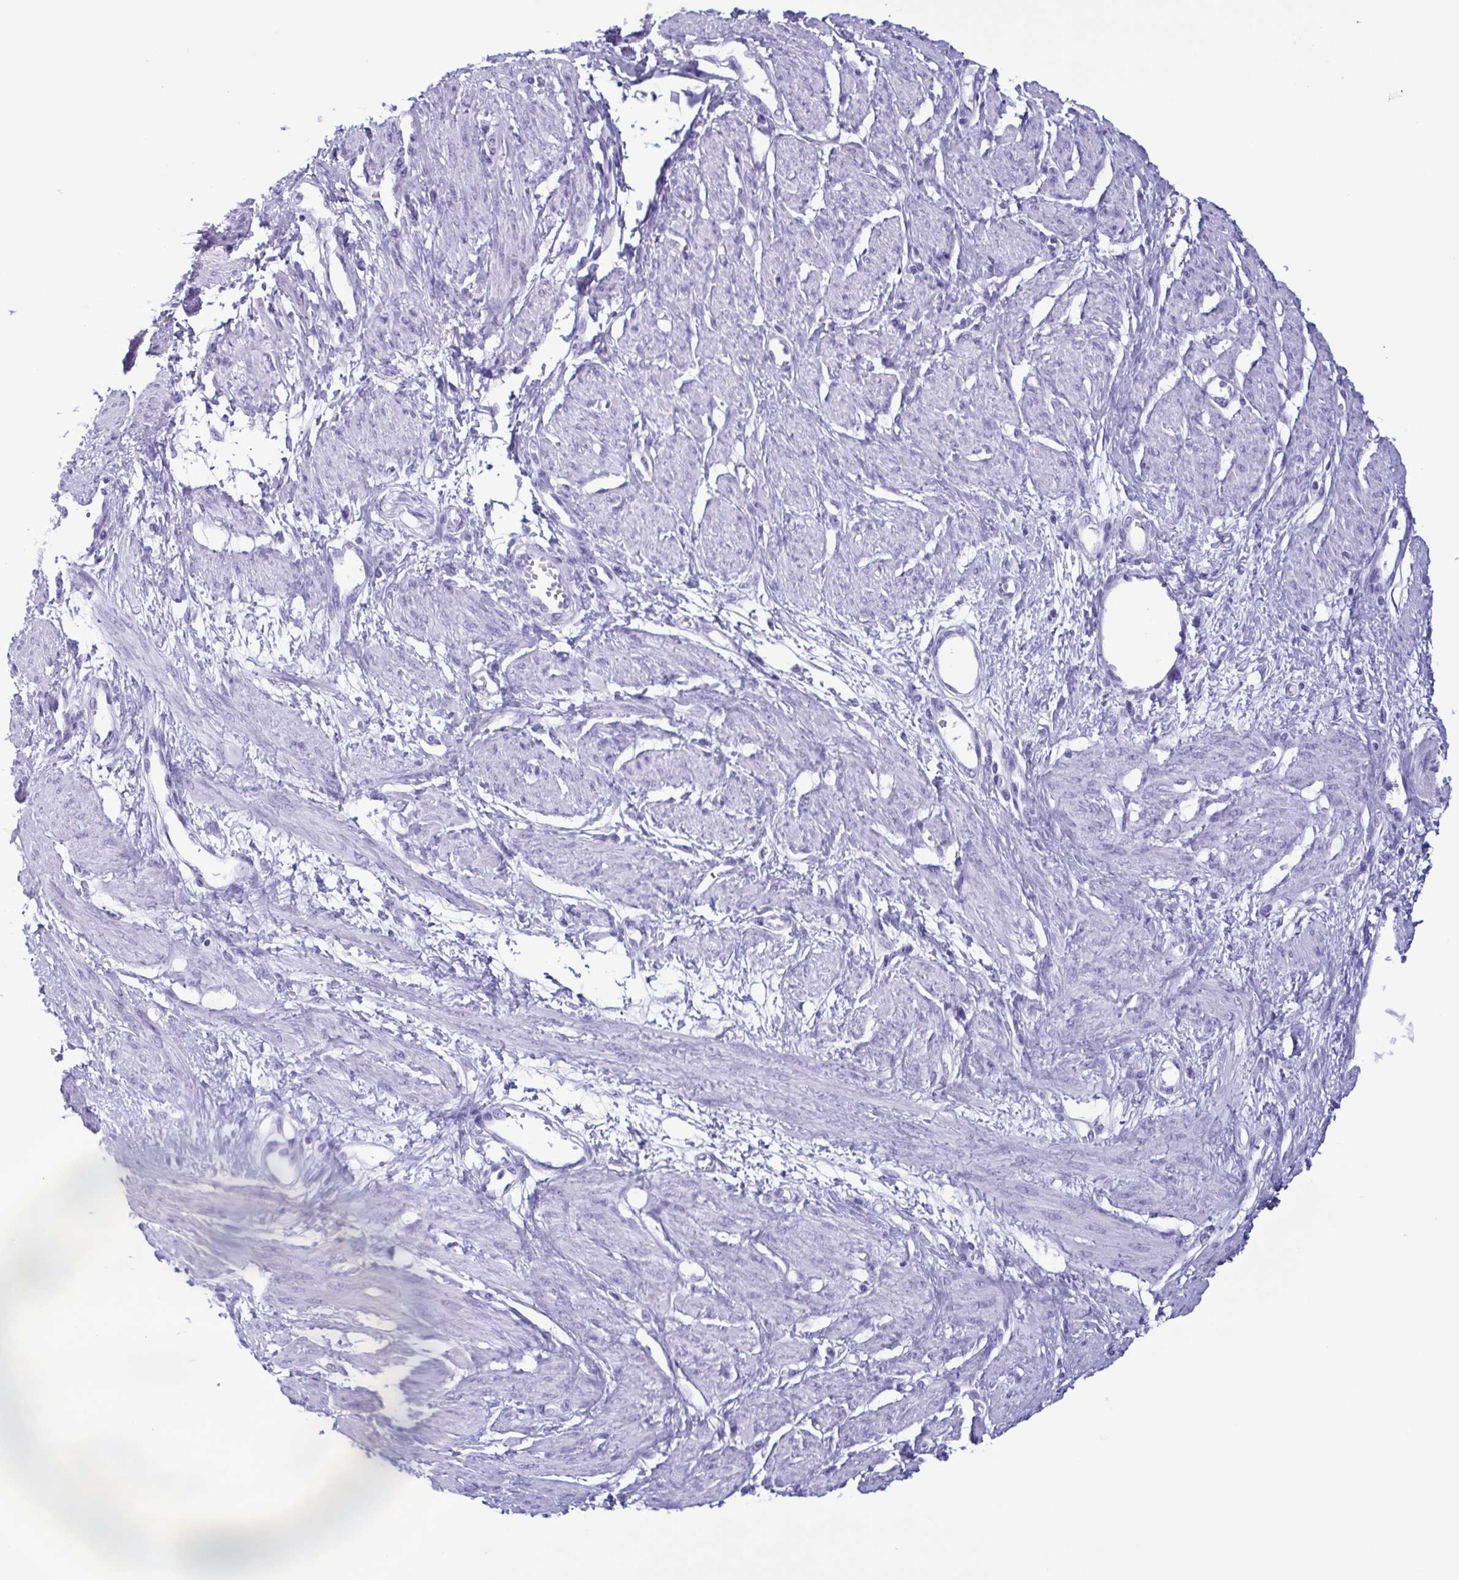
{"staining": {"intensity": "negative", "quantity": "none", "location": "none"}, "tissue": "smooth muscle", "cell_type": "Smooth muscle cells", "image_type": "normal", "snomed": [{"axis": "morphology", "description": "Normal tissue, NOS"}, {"axis": "topography", "description": "Smooth muscle"}, {"axis": "topography", "description": "Uterus"}], "caption": "Protein analysis of normal smooth muscle exhibits no significant staining in smooth muscle cells.", "gene": "LTF", "patient": {"sex": "female", "age": 39}}